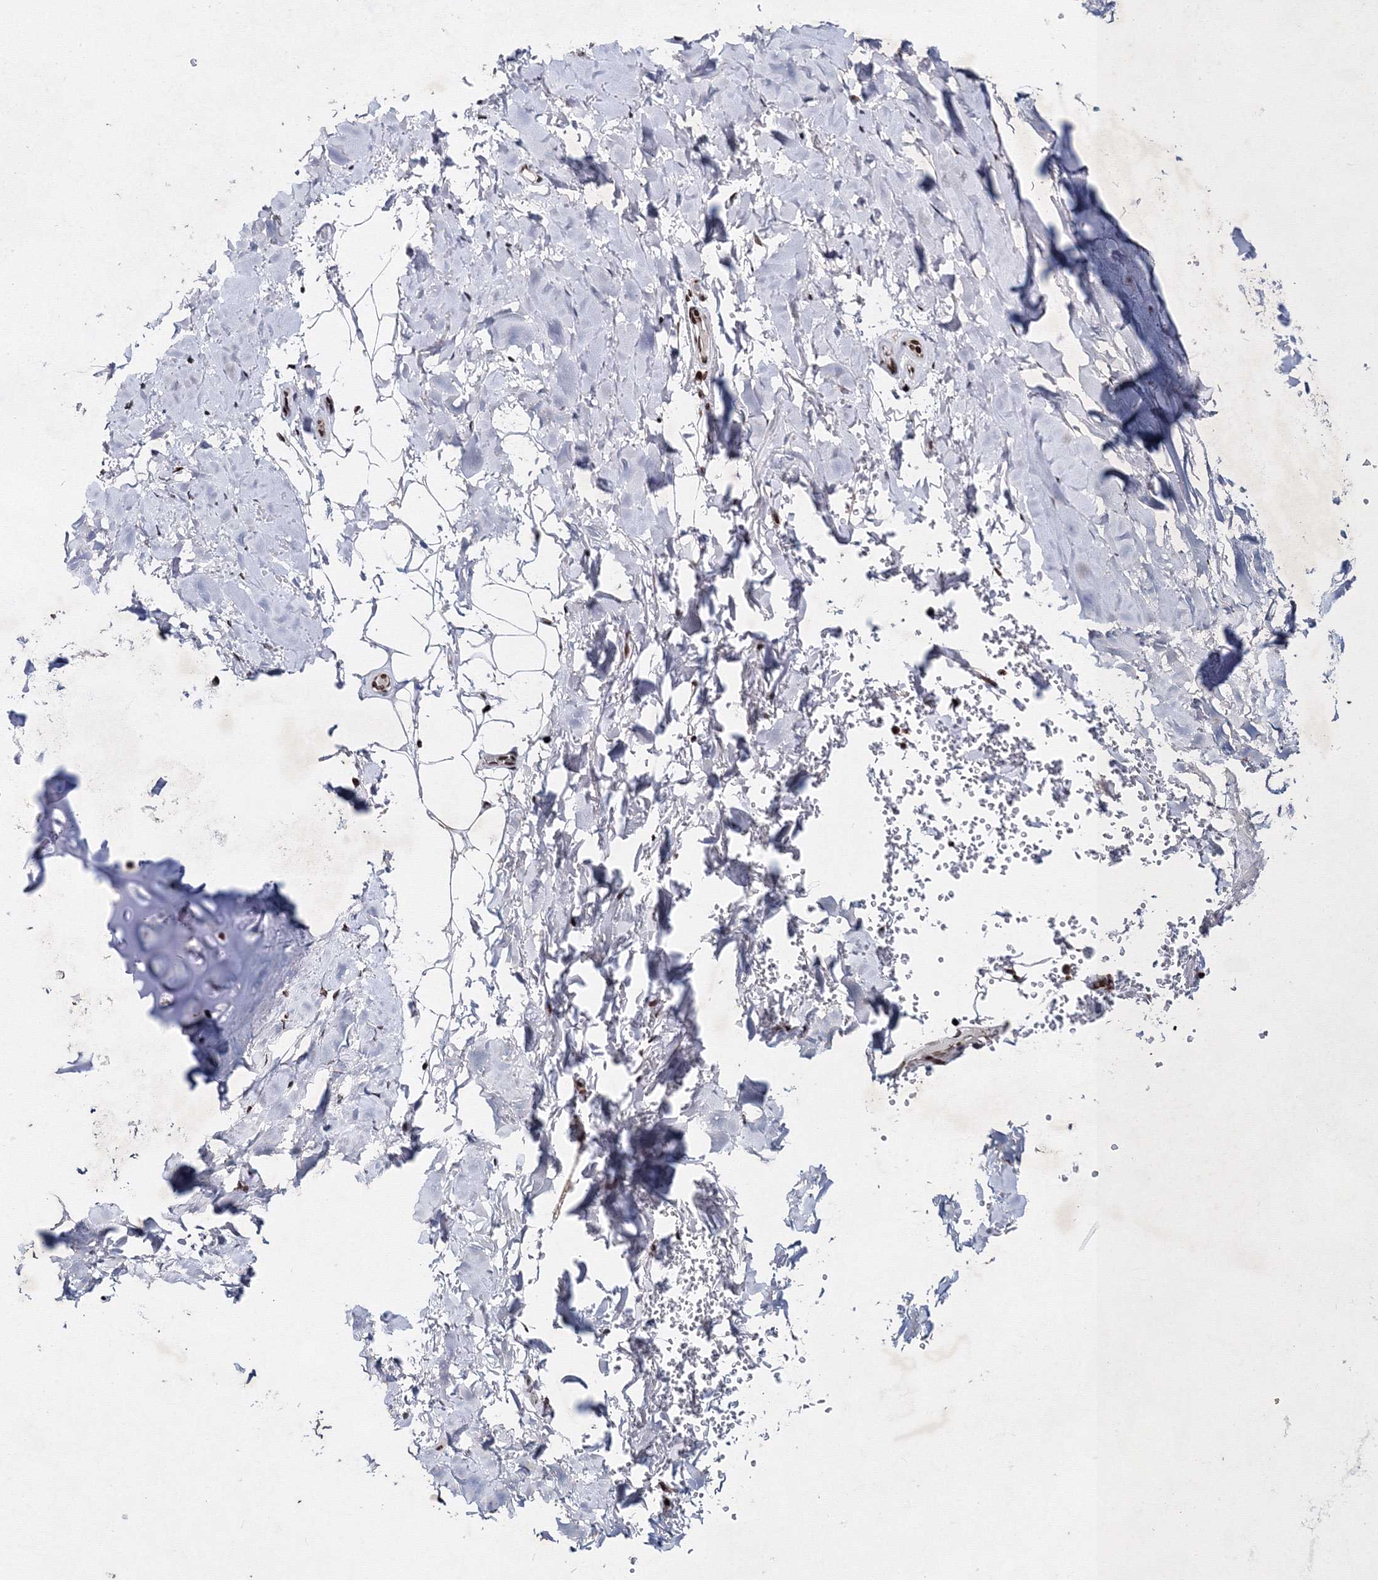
{"staining": {"intensity": "moderate", "quantity": ">75%", "location": "nuclear"}, "tissue": "adipose tissue", "cell_type": "Adipocytes", "image_type": "normal", "snomed": [{"axis": "morphology", "description": "Normal tissue, NOS"}, {"axis": "topography", "description": "Cartilage tissue"}], "caption": "IHC histopathology image of benign human adipose tissue stained for a protein (brown), which shows medium levels of moderate nuclear positivity in about >75% of adipocytes.", "gene": "SMIM29", "patient": {"sex": "female", "age": 63}}